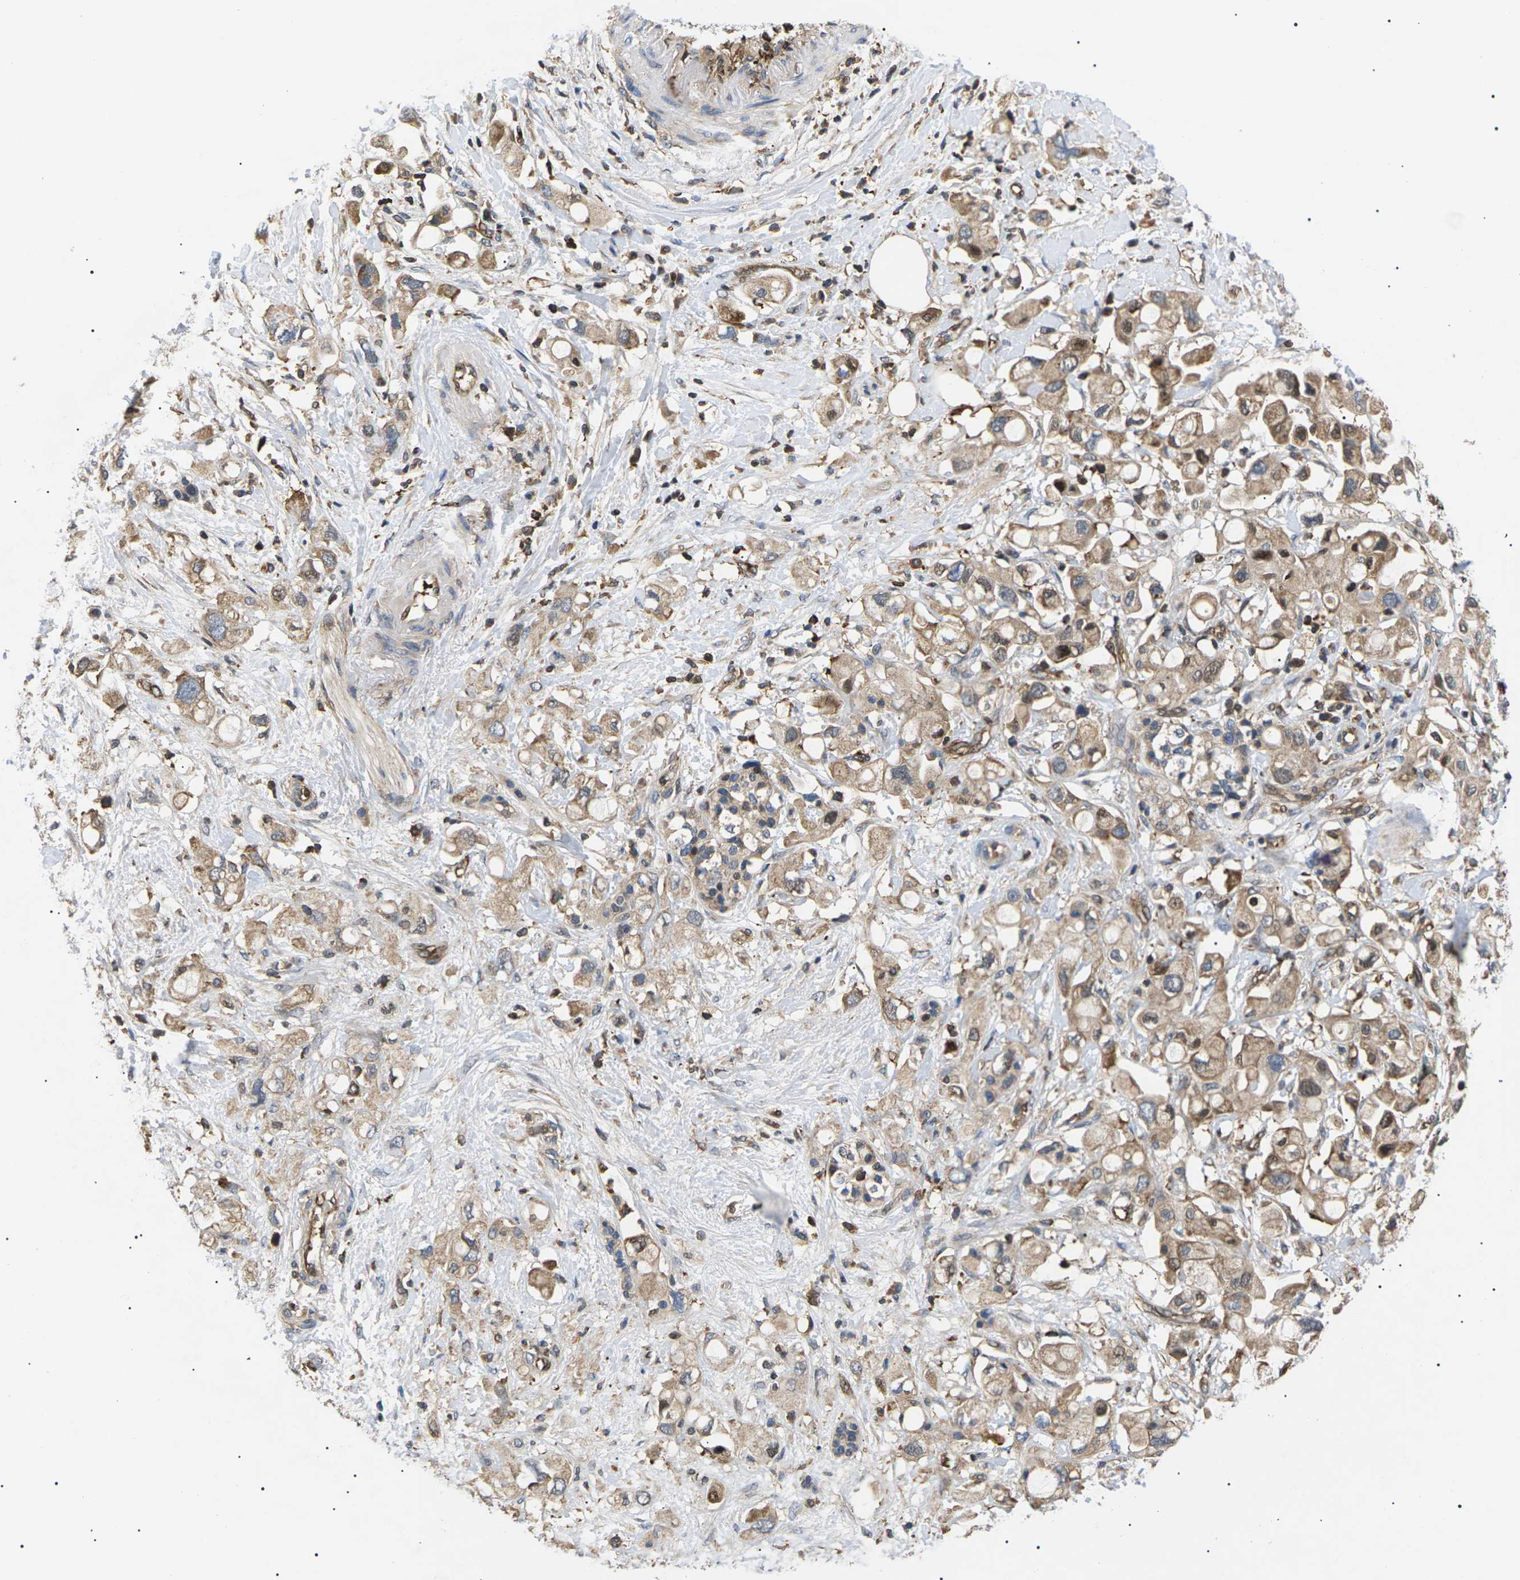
{"staining": {"intensity": "moderate", "quantity": ">75%", "location": "cytoplasmic/membranous"}, "tissue": "pancreatic cancer", "cell_type": "Tumor cells", "image_type": "cancer", "snomed": [{"axis": "morphology", "description": "Adenocarcinoma, NOS"}, {"axis": "topography", "description": "Pancreas"}], "caption": "Pancreatic cancer (adenocarcinoma) stained for a protein demonstrates moderate cytoplasmic/membranous positivity in tumor cells. (DAB (3,3'-diaminobenzidine) IHC with brightfield microscopy, high magnification).", "gene": "TMTC4", "patient": {"sex": "female", "age": 56}}